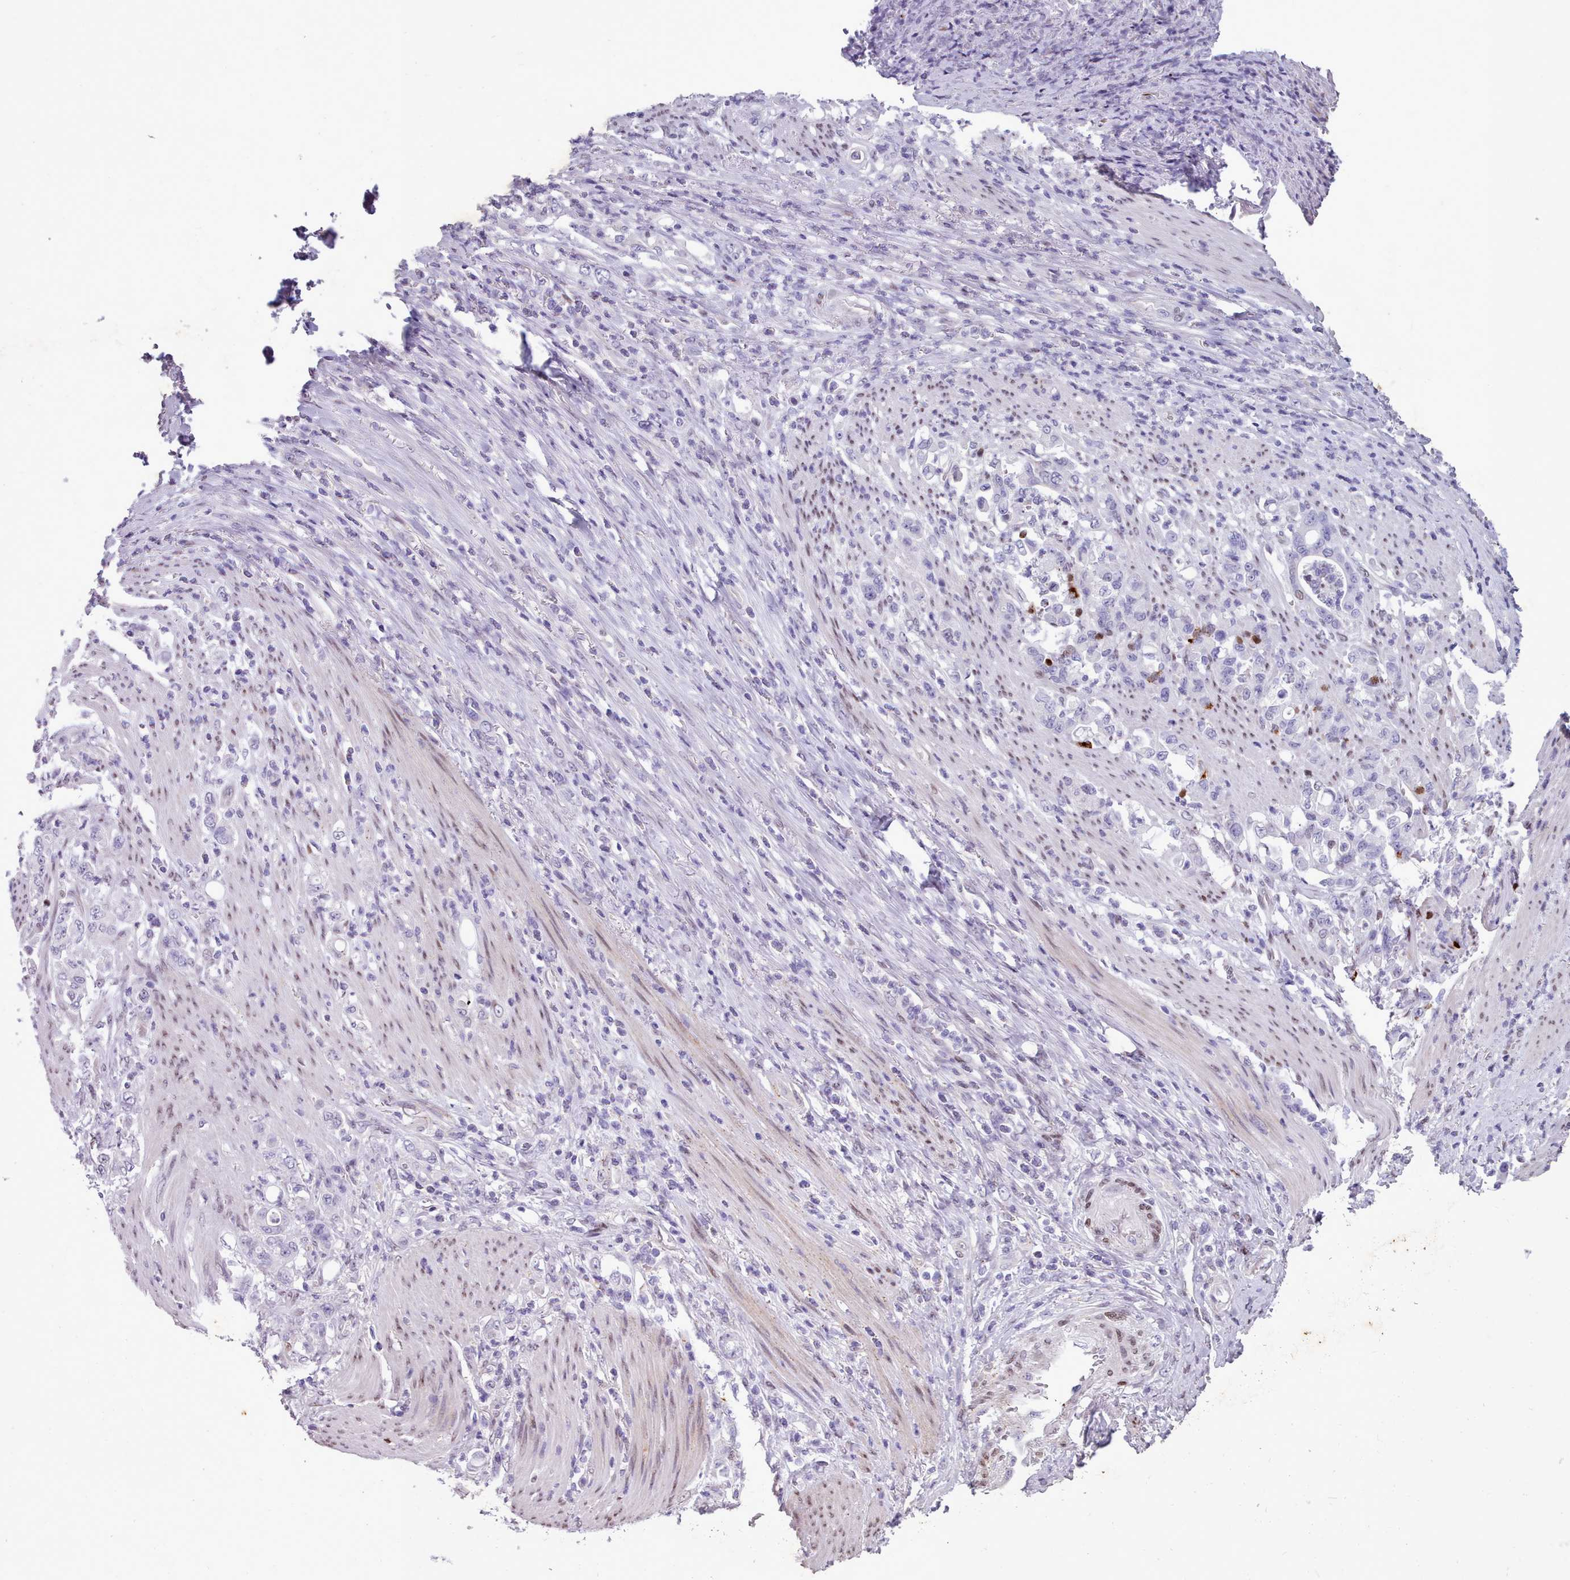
{"staining": {"intensity": "negative", "quantity": "none", "location": "none"}, "tissue": "stomach cancer", "cell_type": "Tumor cells", "image_type": "cancer", "snomed": [{"axis": "morphology", "description": "Normal tissue, NOS"}, {"axis": "morphology", "description": "Adenocarcinoma, NOS"}, {"axis": "topography", "description": "Stomach"}], "caption": "This is an immunohistochemistry (IHC) micrograph of stomach cancer (adenocarcinoma). There is no staining in tumor cells.", "gene": "KCNT2", "patient": {"sex": "female", "age": 79}}